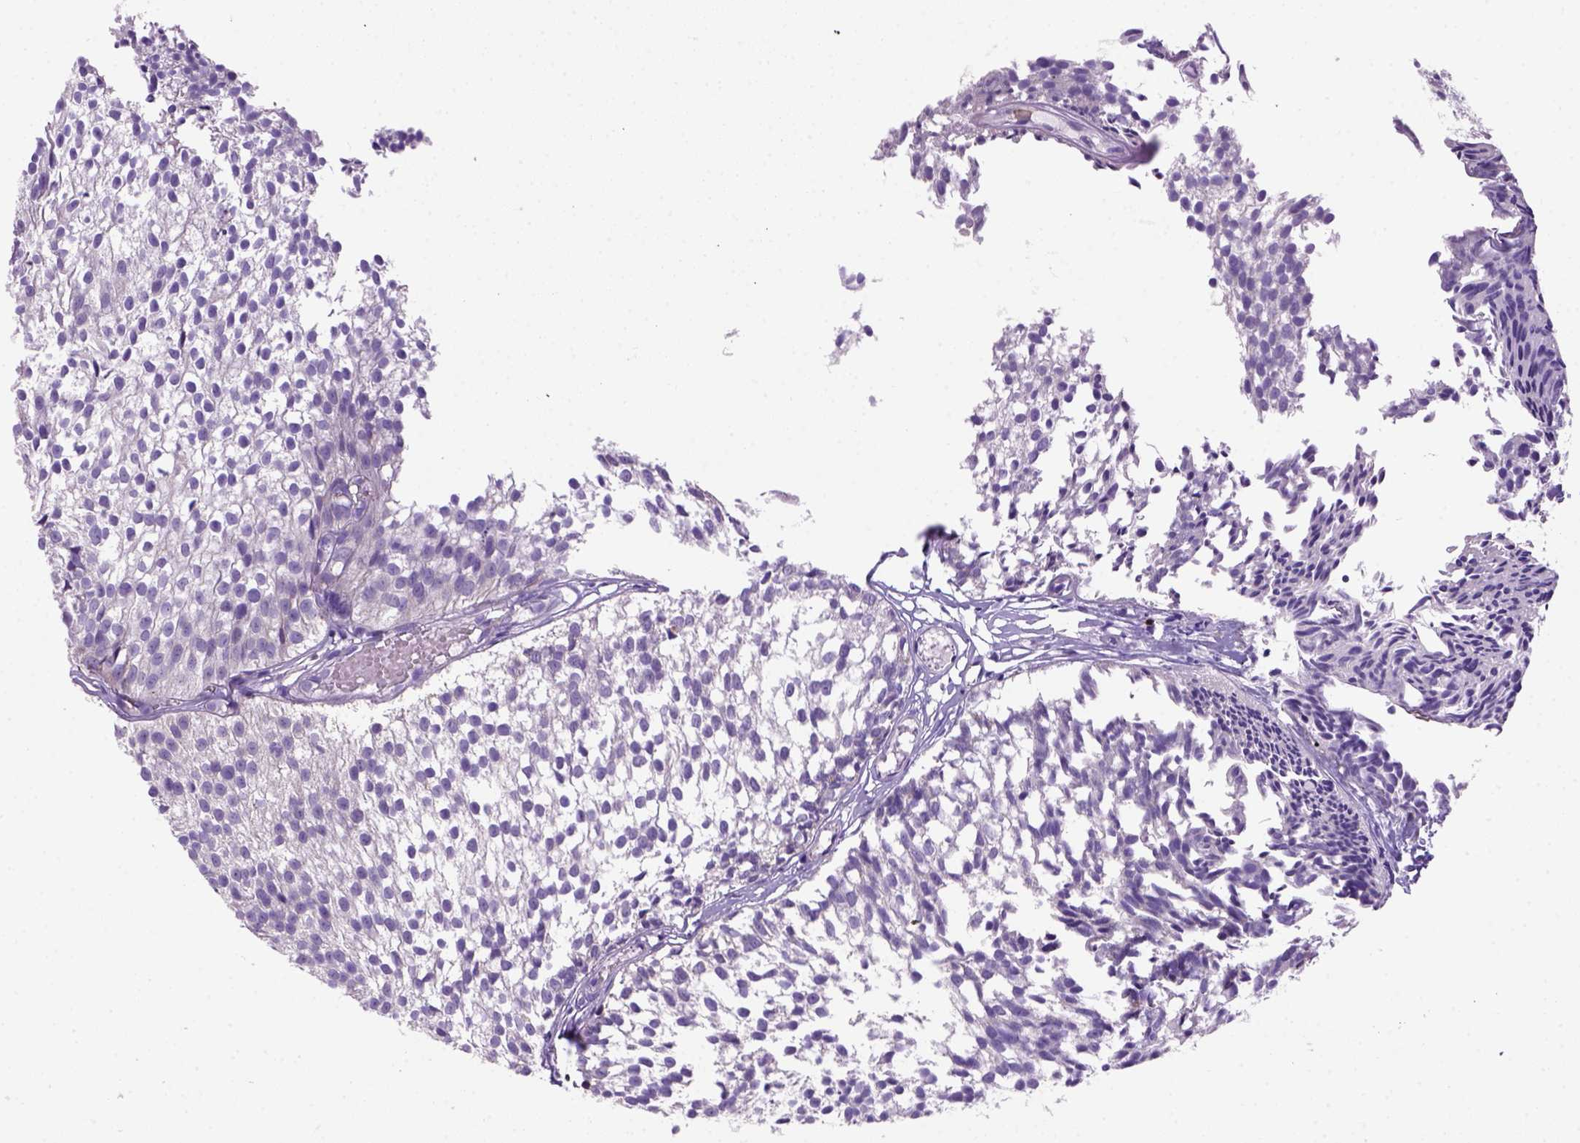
{"staining": {"intensity": "negative", "quantity": "none", "location": "none"}, "tissue": "urothelial cancer", "cell_type": "Tumor cells", "image_type": "cancer", "snomed": [{"axis": "morphology", "description": "Urothelial carcinoma, Low grade"}, {"axis": "topography", "description": "Urinary bladder"}], "caption": "Urothelial cancer was stained to show a protein in brown. There is no significant staining in tumor cells.", "gene": "CD3E", "patient": {"sex": "male", "age": 63}}